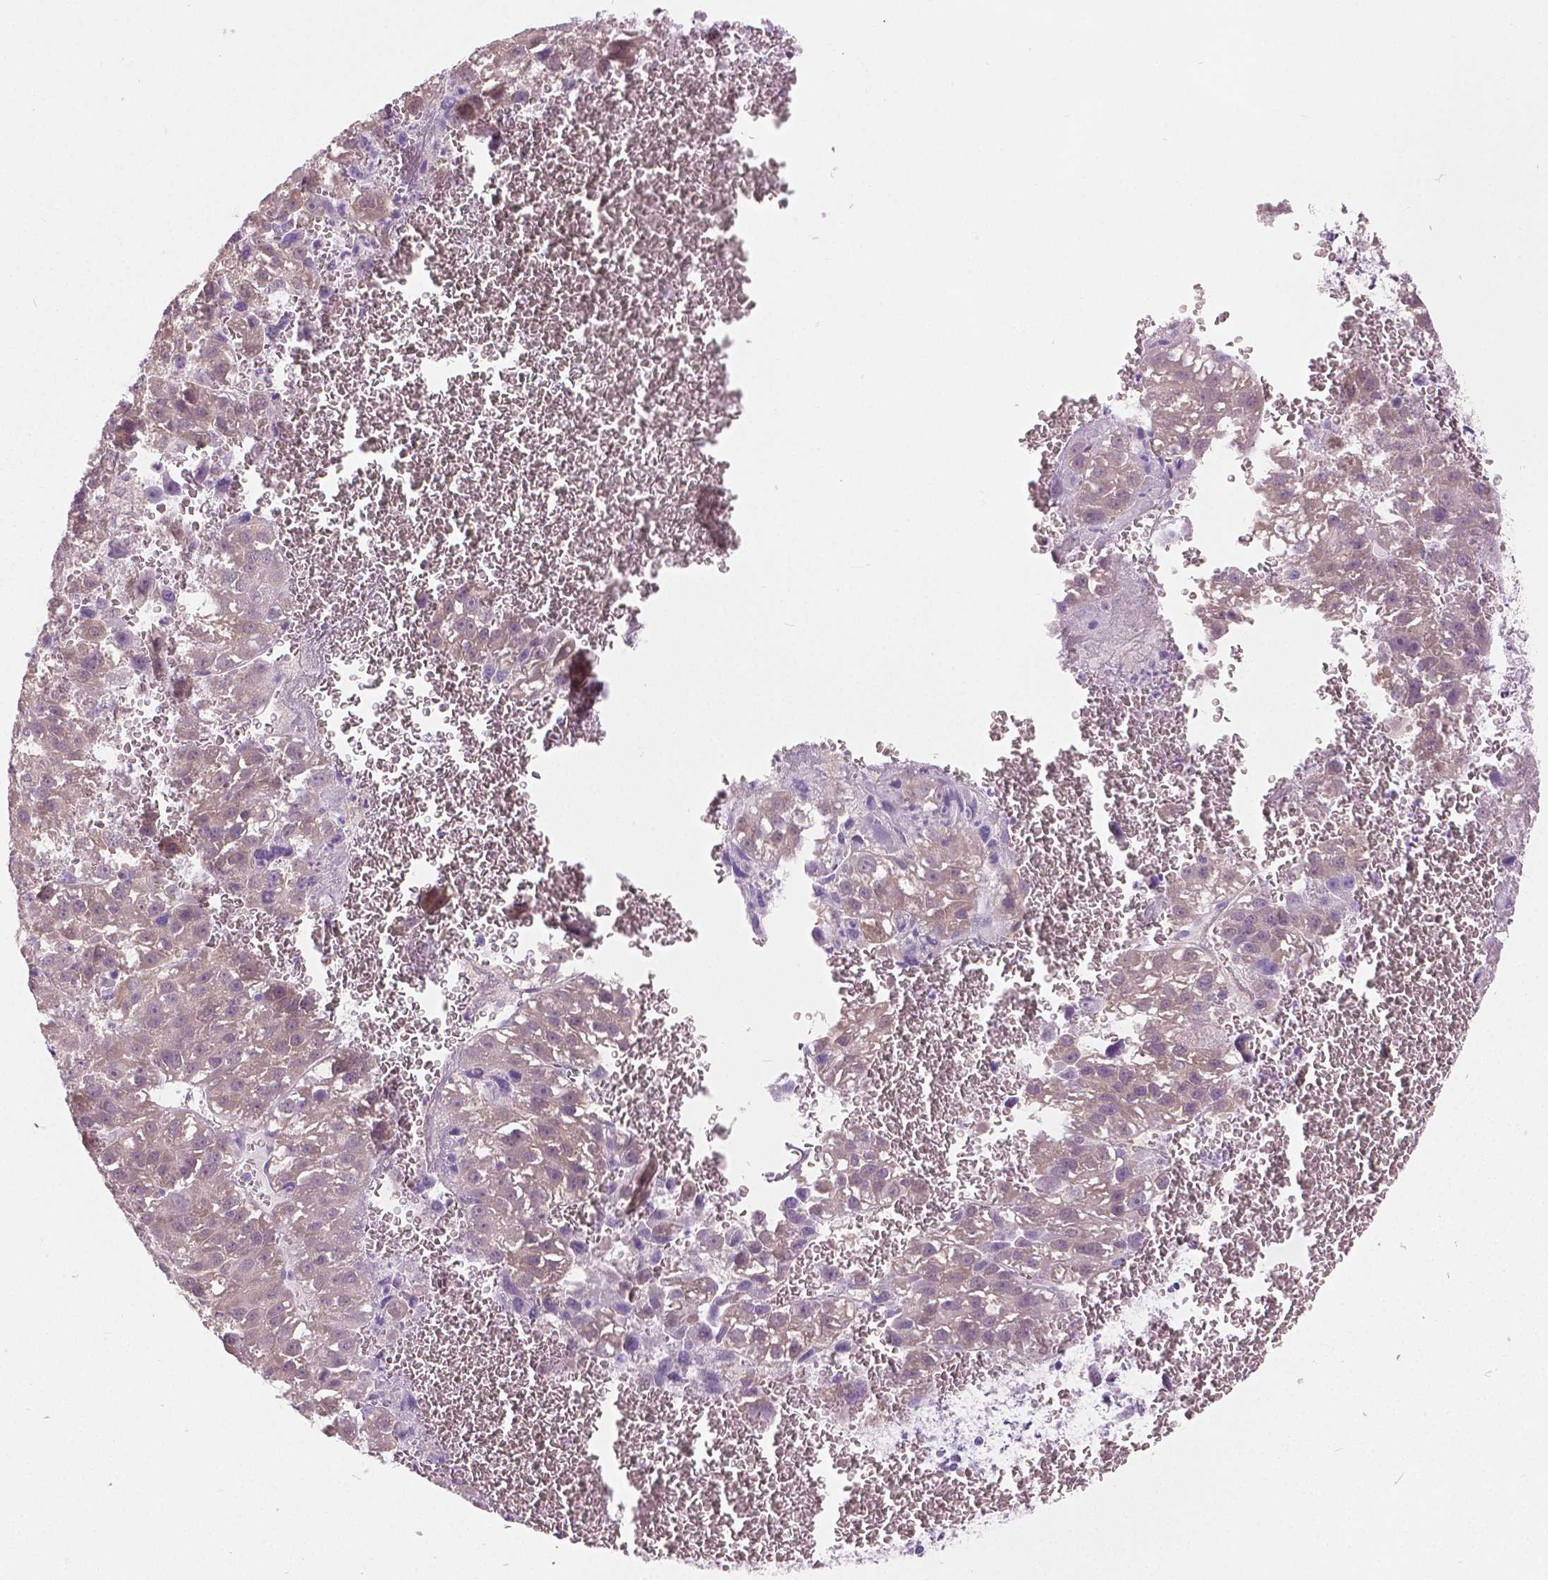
{"staining": {"intensity": "weak", "quantity": "<25%", "location": "cytoplasmic/membranous"}, "tissue": "liver cancer", "cell_type": "Tumor cells", "image_type": "cancer", "snomed": [{"axis": "morphology", "description": "Carcinoma, Hepatocellular, NOS"}, {"axis": "topography", "description": "Liver"}], "caption": "IHC of human hepatocellular carcinoma (liver) reveals no staining in tumor cells.", "gene": "GALM", "patient": {"sex": "female", "age": 70}}